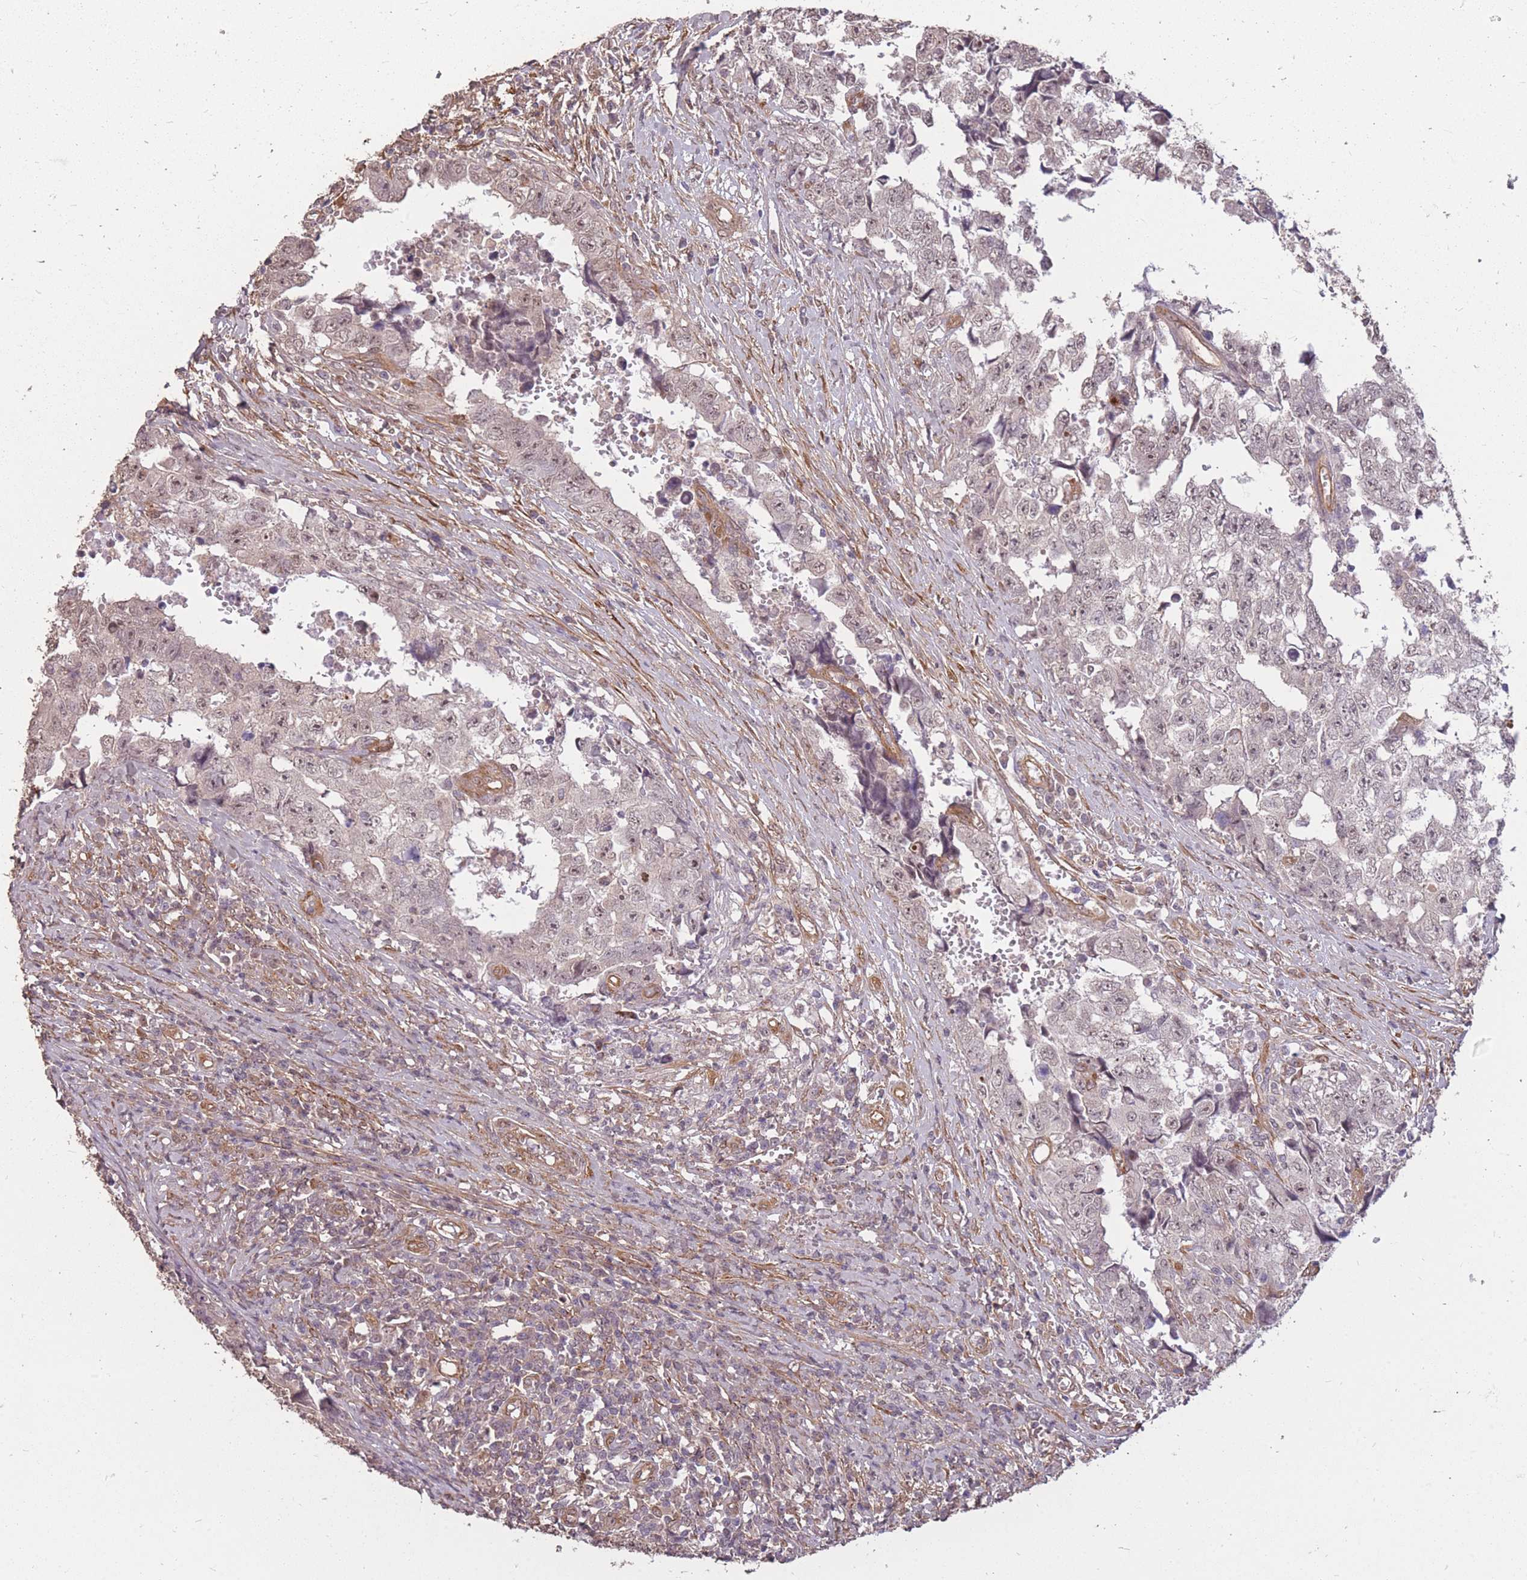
{"staining": {"intensity": "weak", "quantity": "<25%", "location": "nuclear"}, "tissue": "testis cancer", "cell_type": "Tumor cells", "image_type": "cancer", "snomed": [{"axis": "morphology", "description": "Carcinoma, Embryonal, NOS"}, {"axis": "topography", "description": "Testis"}], "caption": "An image of embryonal carcinoma (testis) stained for a protein displays no brown staining in tumor cells.", "gene": "DYNC1LI2", "patient": {"sex": "male", "age": 25}}